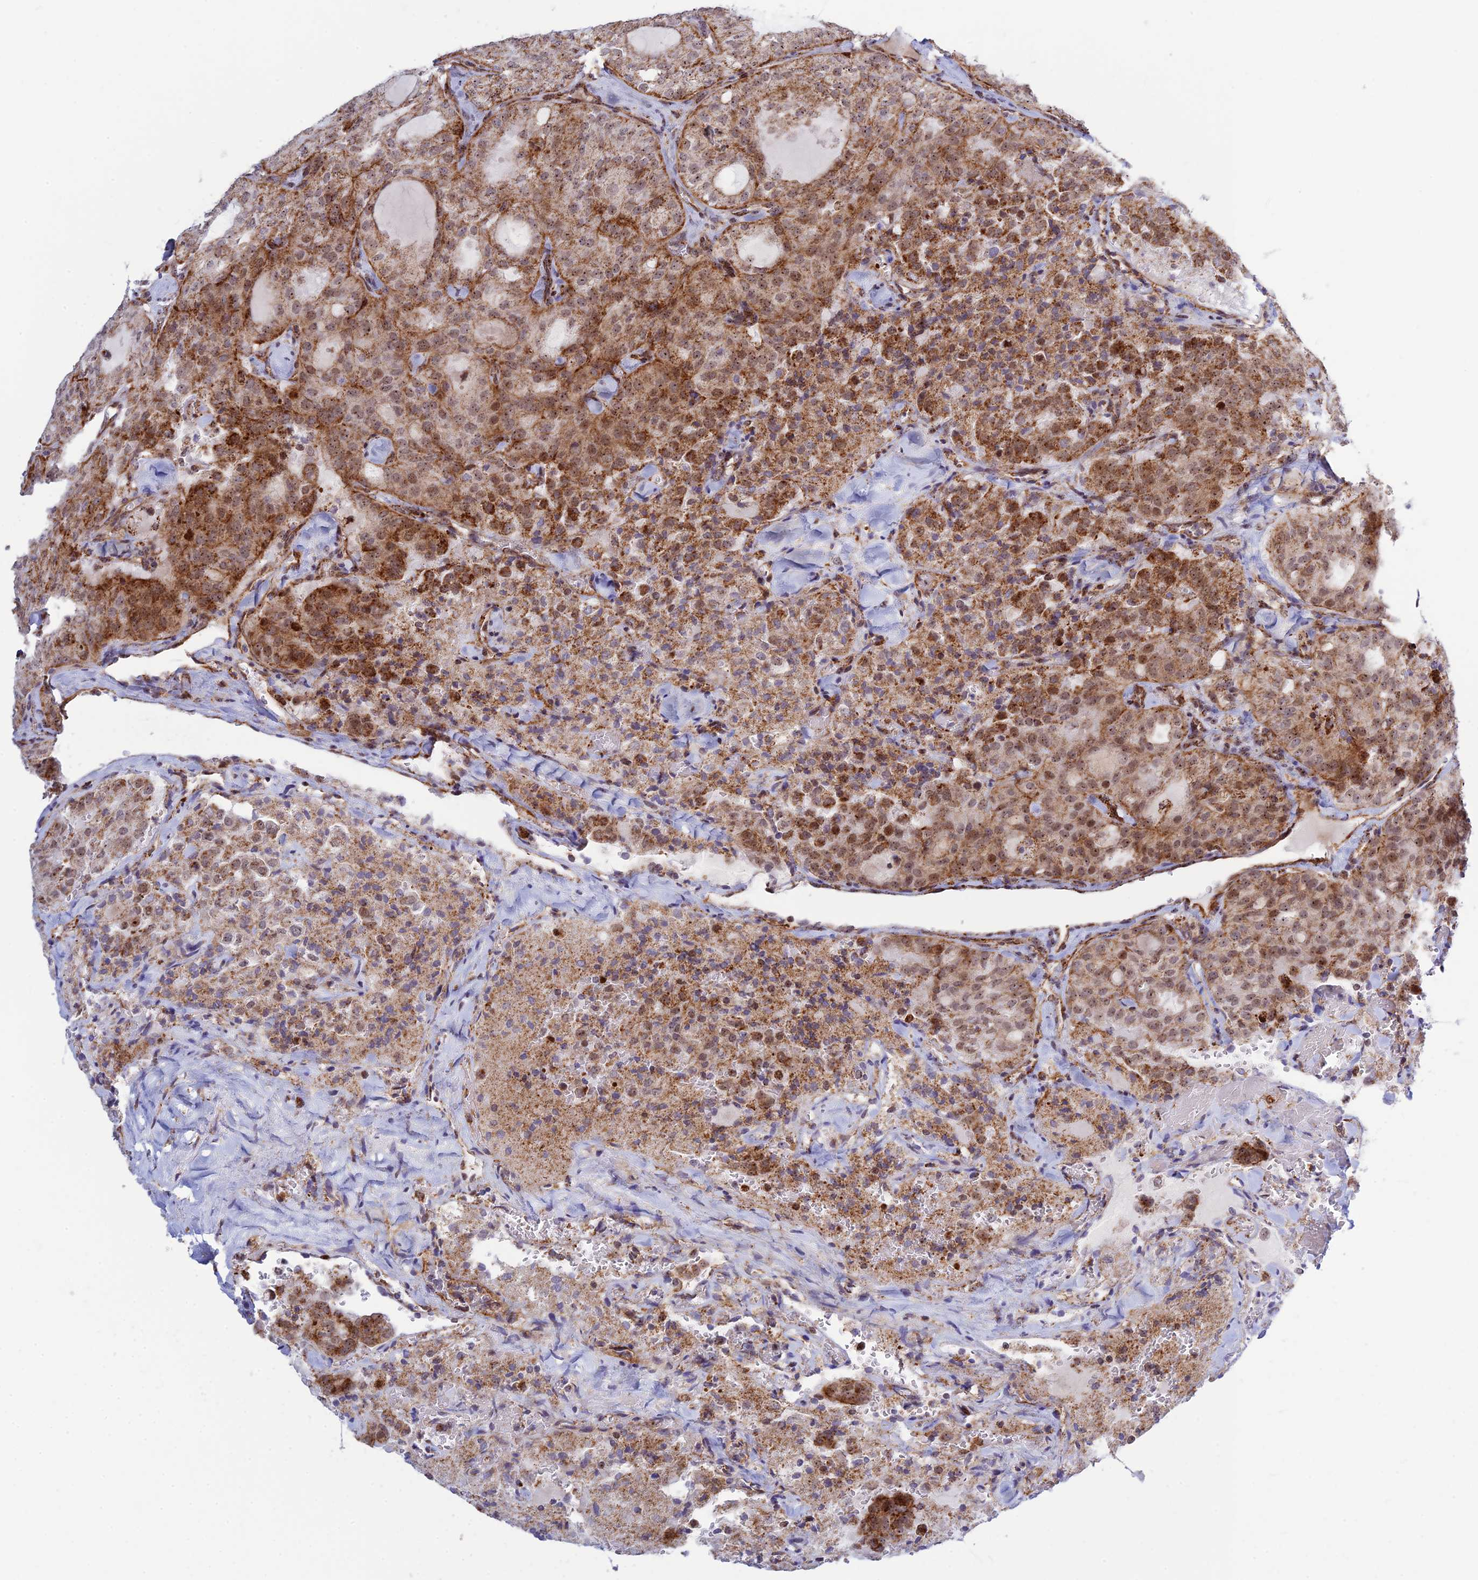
{"staining": {"intensity": "moderate", "quantity": ">75%", "location": "cytoplasmic/membranous"}, "tissue": "thyroid cancer", "cell_type": "Tumor cells", "image_type": "cancer", "snomed": [{"axis": "morphology", "description": "Follicular adenoma carcinoma, NOS"}, {"axis": "topography", "description": "Thyroid gland"}], "caption": "There is medium levels of moderate cytoplasmic/membranous positivity in tumor cells of thyroid cancer (follicular adenoma carcinoma), as demonstrated by immunohistochemical staining (brown color).", "gene": "POLR1G", "patient": {"sex": "male", "age": 75}}